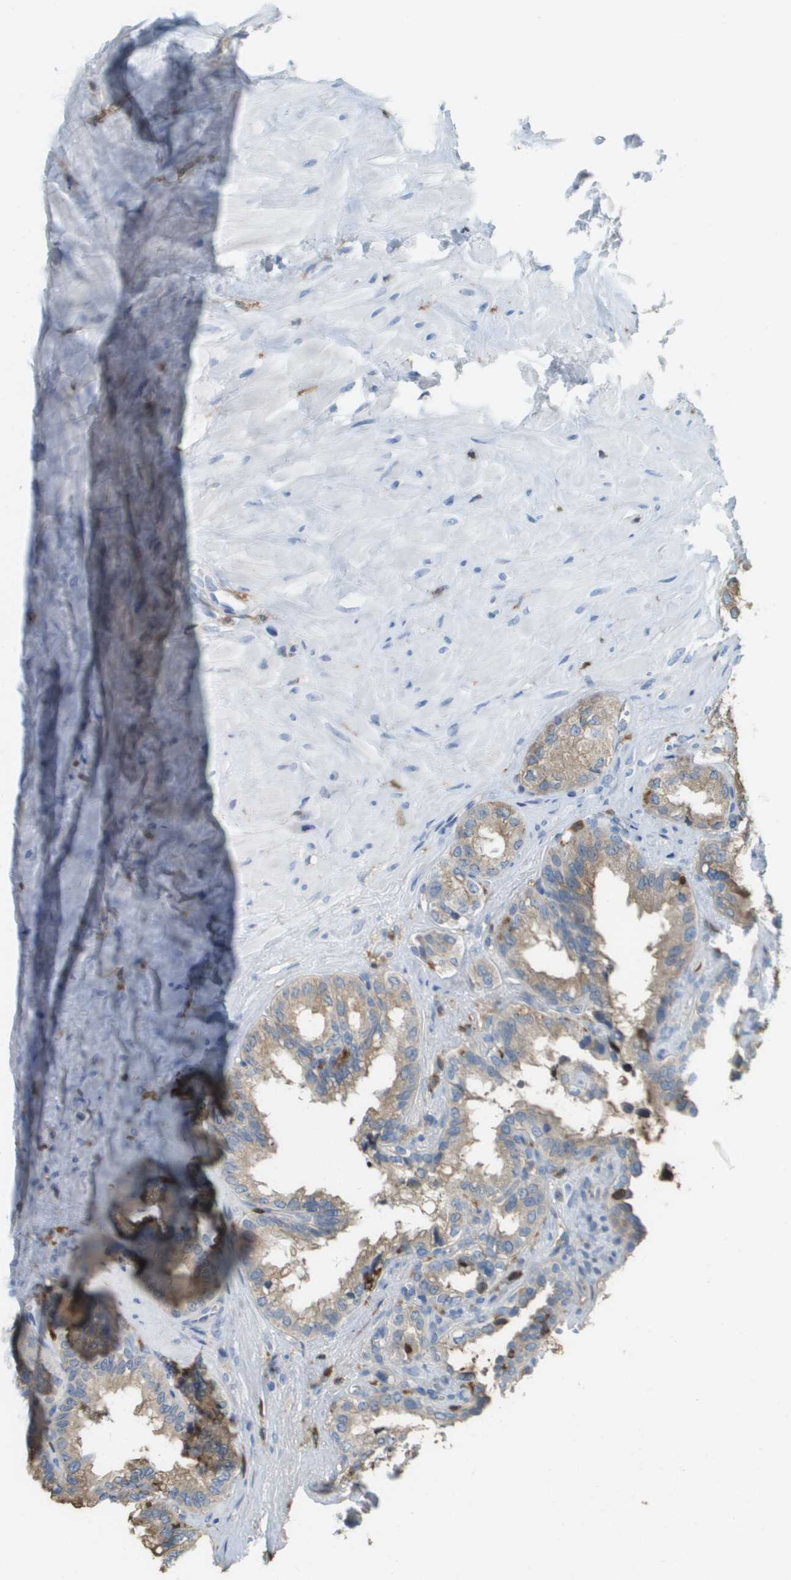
{"staining": {"intensity": "weak", "quantity": ">75%", "location": "cytoplasmic/membranous"}, "tissue": "seminal vesicle", "cell_type": "Glandular cells", "image_type": "normal", "snomed": [{"axis": "morphology", "description": "Normal tissue, NOS"}, {"axis": "topography", "description": "Seminal veicle"}], "caption": "IHC image of normal seminal vesicle stained for a protein (brown), which shows low levels of weak cytoplasmic/membranous staining in approximately >75% of glandular cells.", "gene": "APBB1IP", "patient": {"sex": "male", "age": 64}}